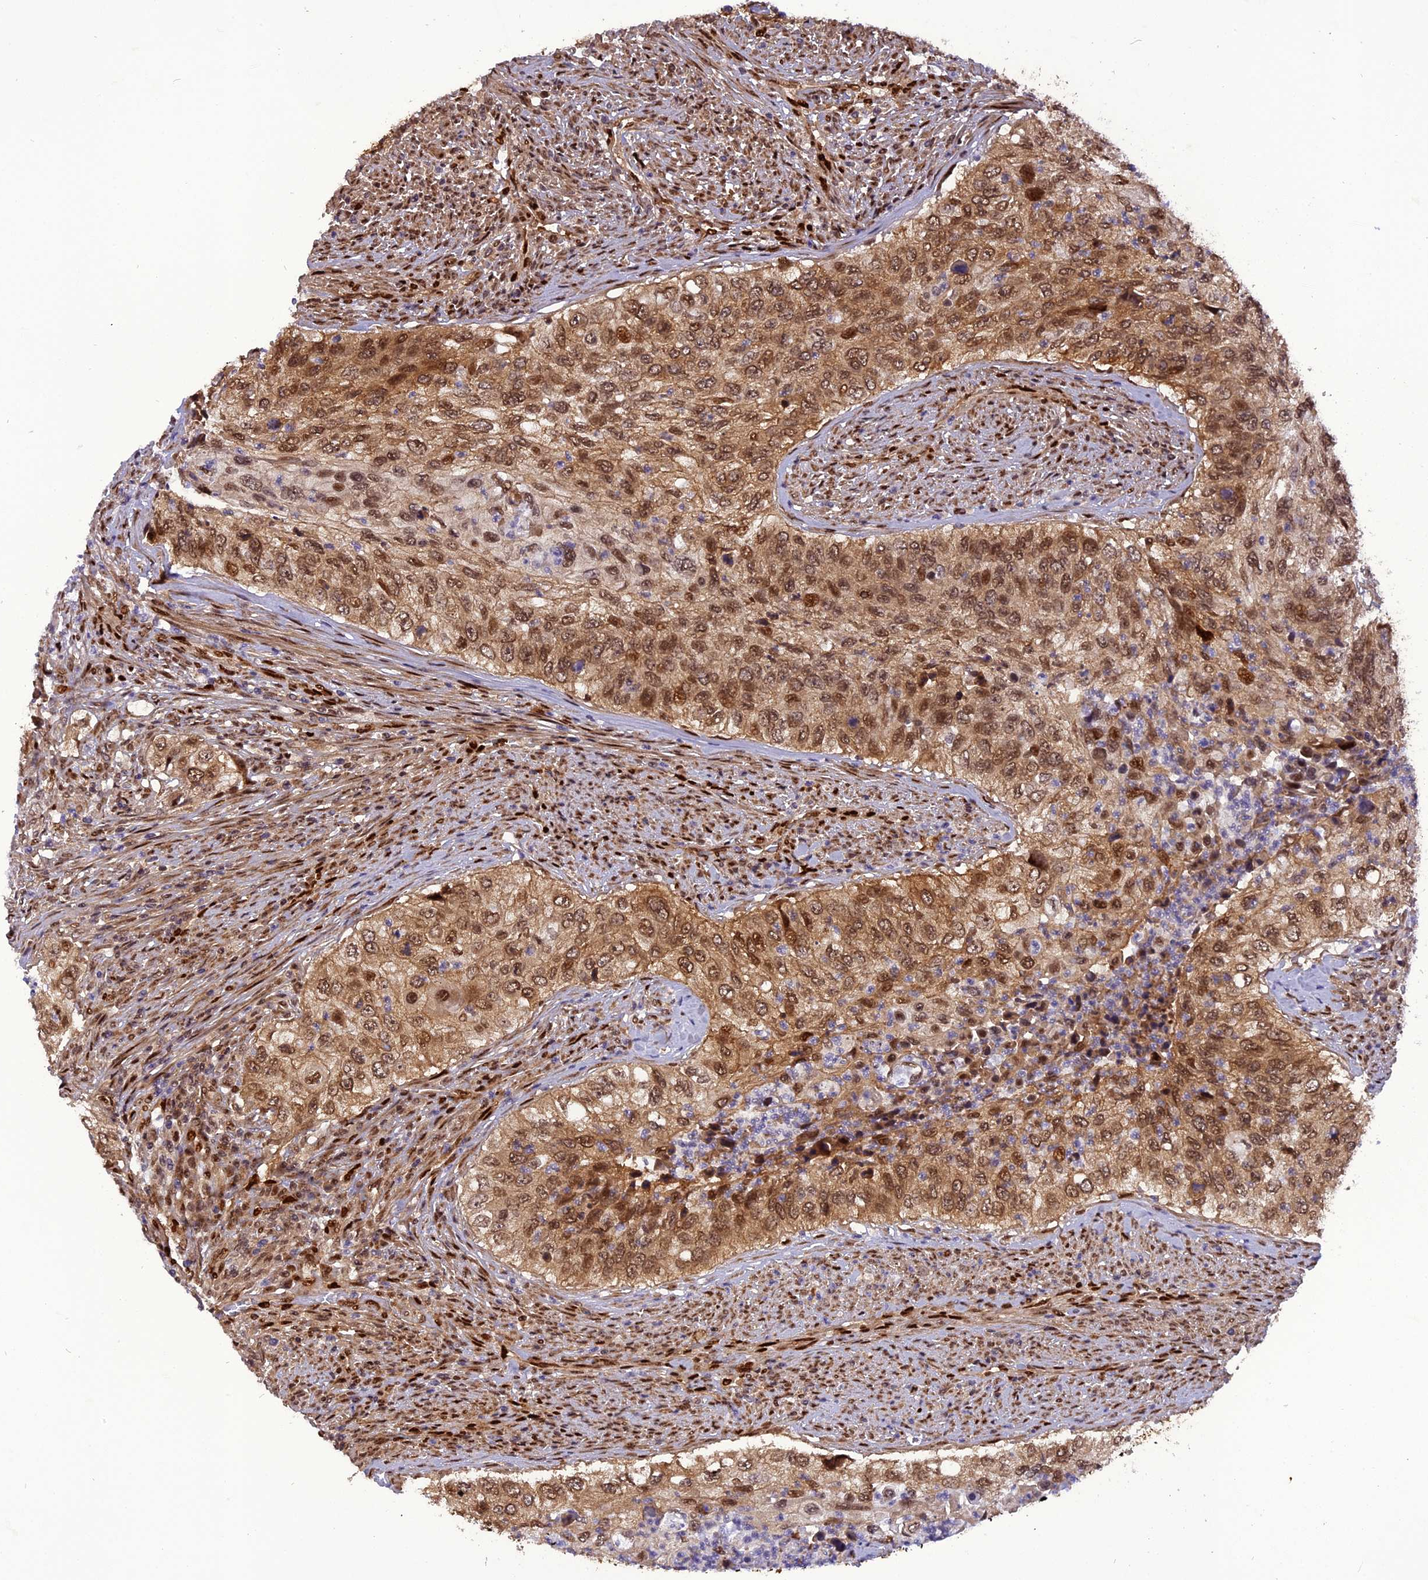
{"staining": {"intensity": "moderate", "quantity": ">75%", "location": "cytoplasmic/membranous,nuclear"}, "tissue": "urothelial cancer", "cell_type": "Tumor cells", "image_type": "cancer", "snomed": [{"axis": "morphology", "description": "Urothelial carcinoma, High grade"}, {"axis": "topography", "description": "Urinary bladder"}], "caption": "Tumor cells demonstrate moderate cytoplasmic/membranous and nuclear staining in about >75% of cells in urothelial carcinoma (high-grade).", "gene": "MICALL1", "patient": {"sex": "female", "age": 60}}